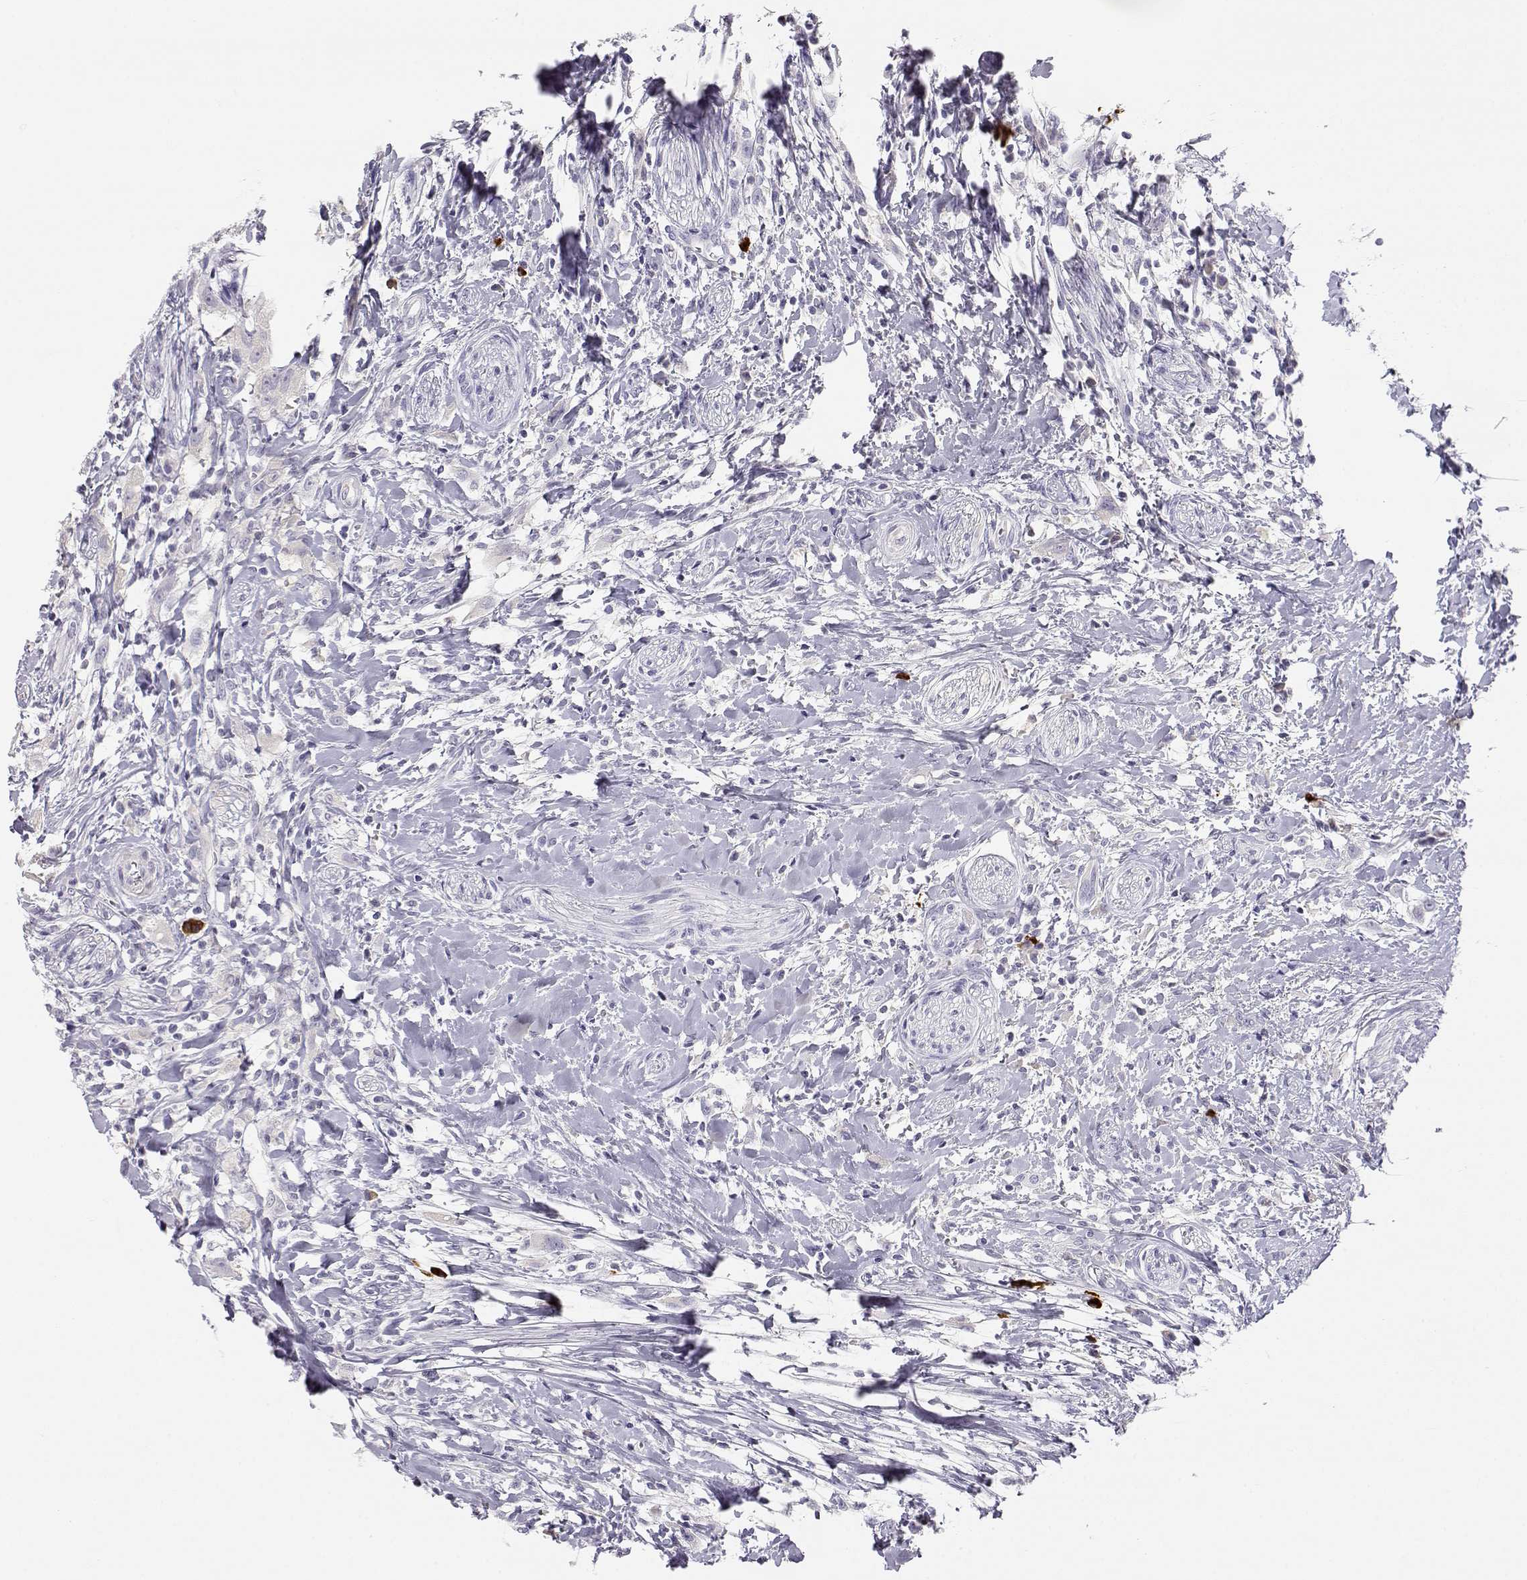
{"staining": {"intensity": "negative", "quantity": "none", "location": "none"}, "tissue": "head and neck cancer", "cell_type": "Tumor cells", "image_type": "cancer", "snomed": [{"axis": "morphology", "description": "Squamous cell carcinoma, NOS"}, {"axis": "morphology", "description": "Squamous cell carcinoma, metastatic, NOS"}, {"axis": "topography", "description": "Oral tissue"}, {"axis": "topography", "description": "Head-Neck"}], "caption": "High power microscopy histopathology image of an IHC histopathology image of head and neck metastatic squamous cell carcinoma, revealing no significant staining in tumor cells. (DAB (3,3'-diaminobenzidine) IHC, high magnification).", "gene": "GPR174", "patient": {"sex": "female", "age": 85}}